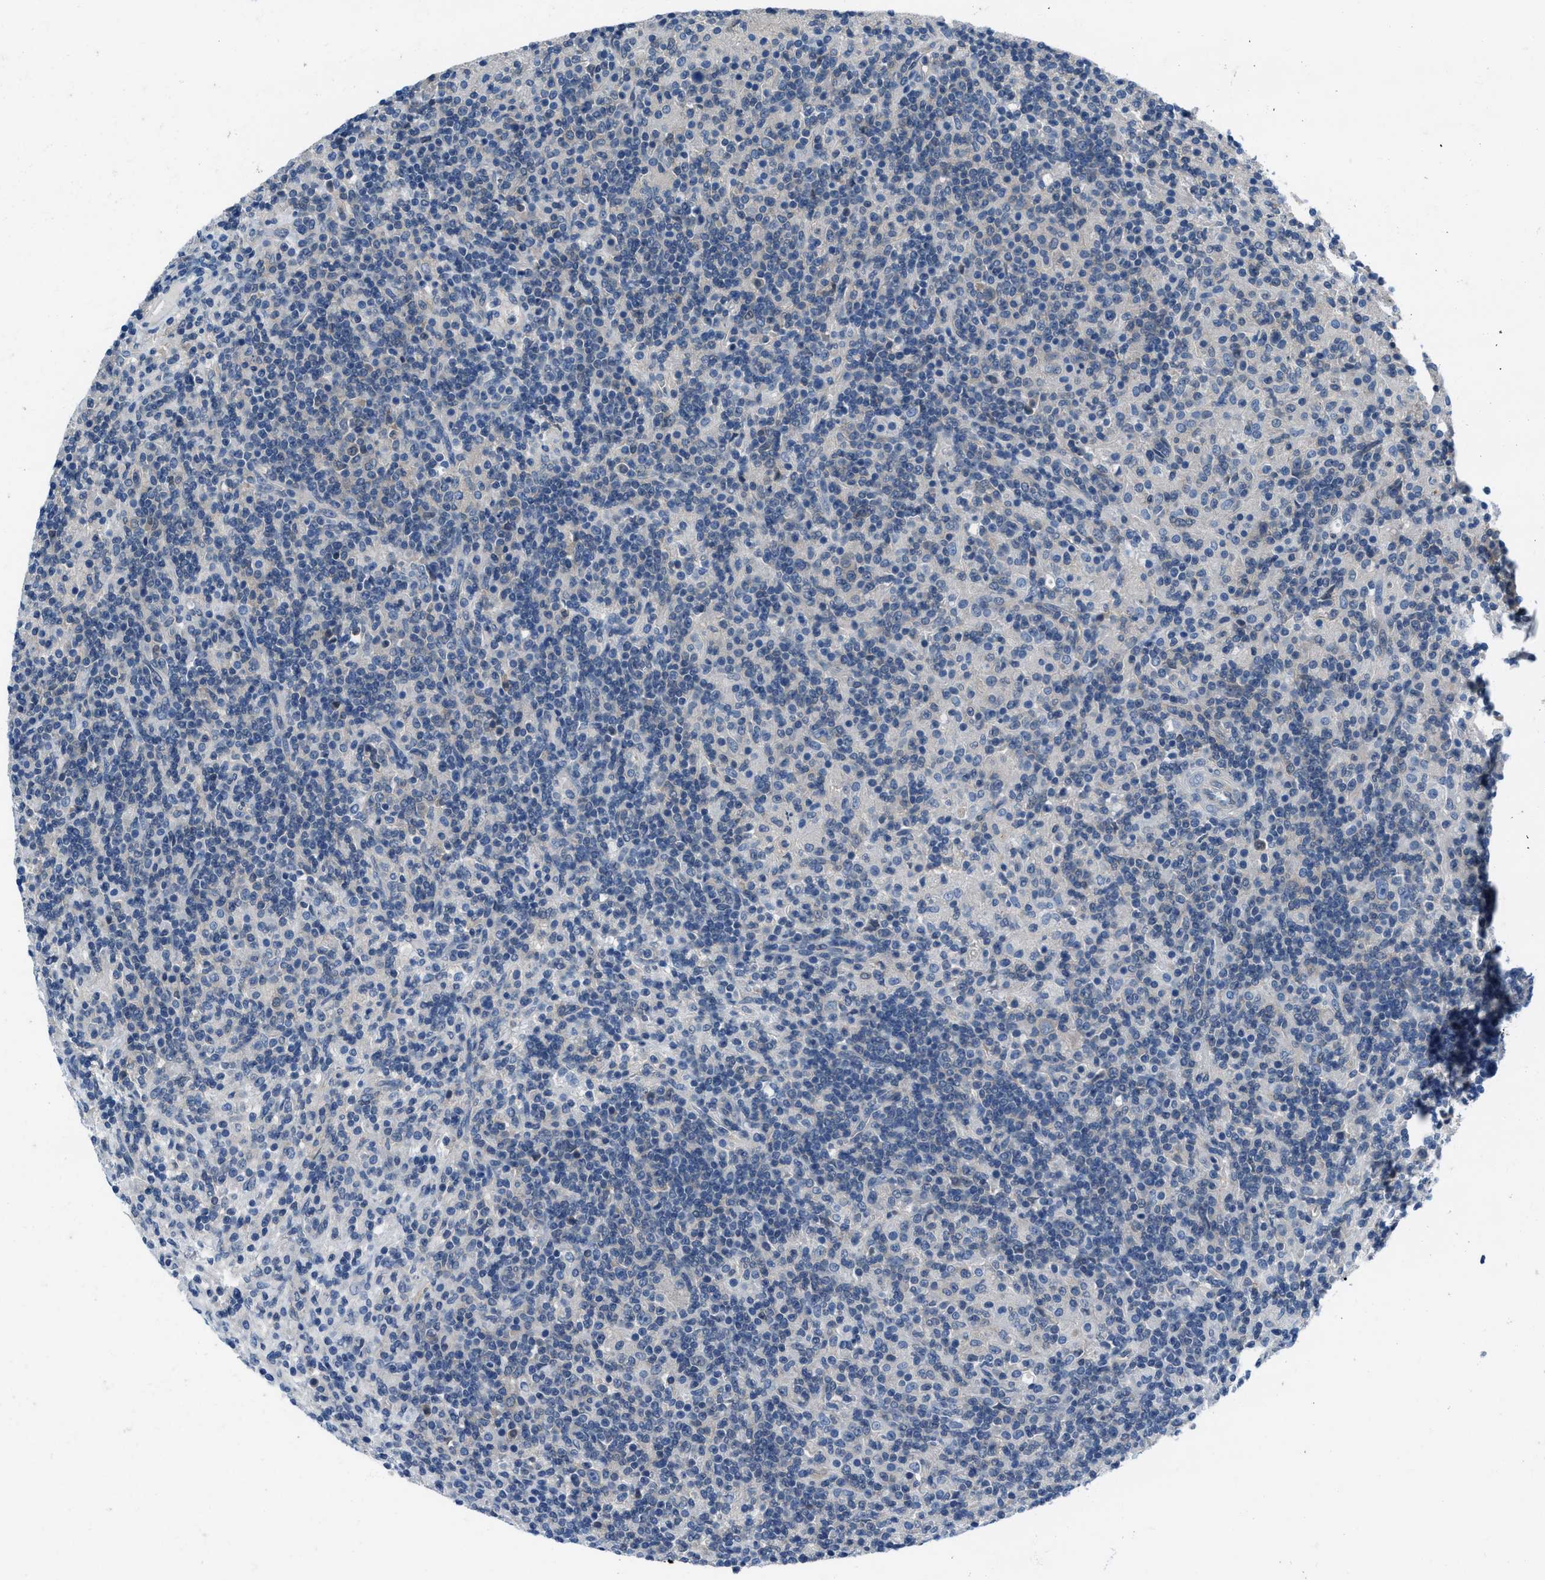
{"staining": {"intensity": "negative", "quantity": "none", "location": "none"}, "tissue": "lymphoma", "cell_type": "Tumor cells", "image_type": "cancer", "snomed": [{"axis": "morphology", "description": "Hodgkin's disease, NOS"}, {"axis": "topography", "description": "Lymph node"}], "caption": "This is an IHC image of Hodgkin's disease. There is no expression in tumor cells.", "gene": "NUDT5", "patient": {"sex": "male", "age": 70}}